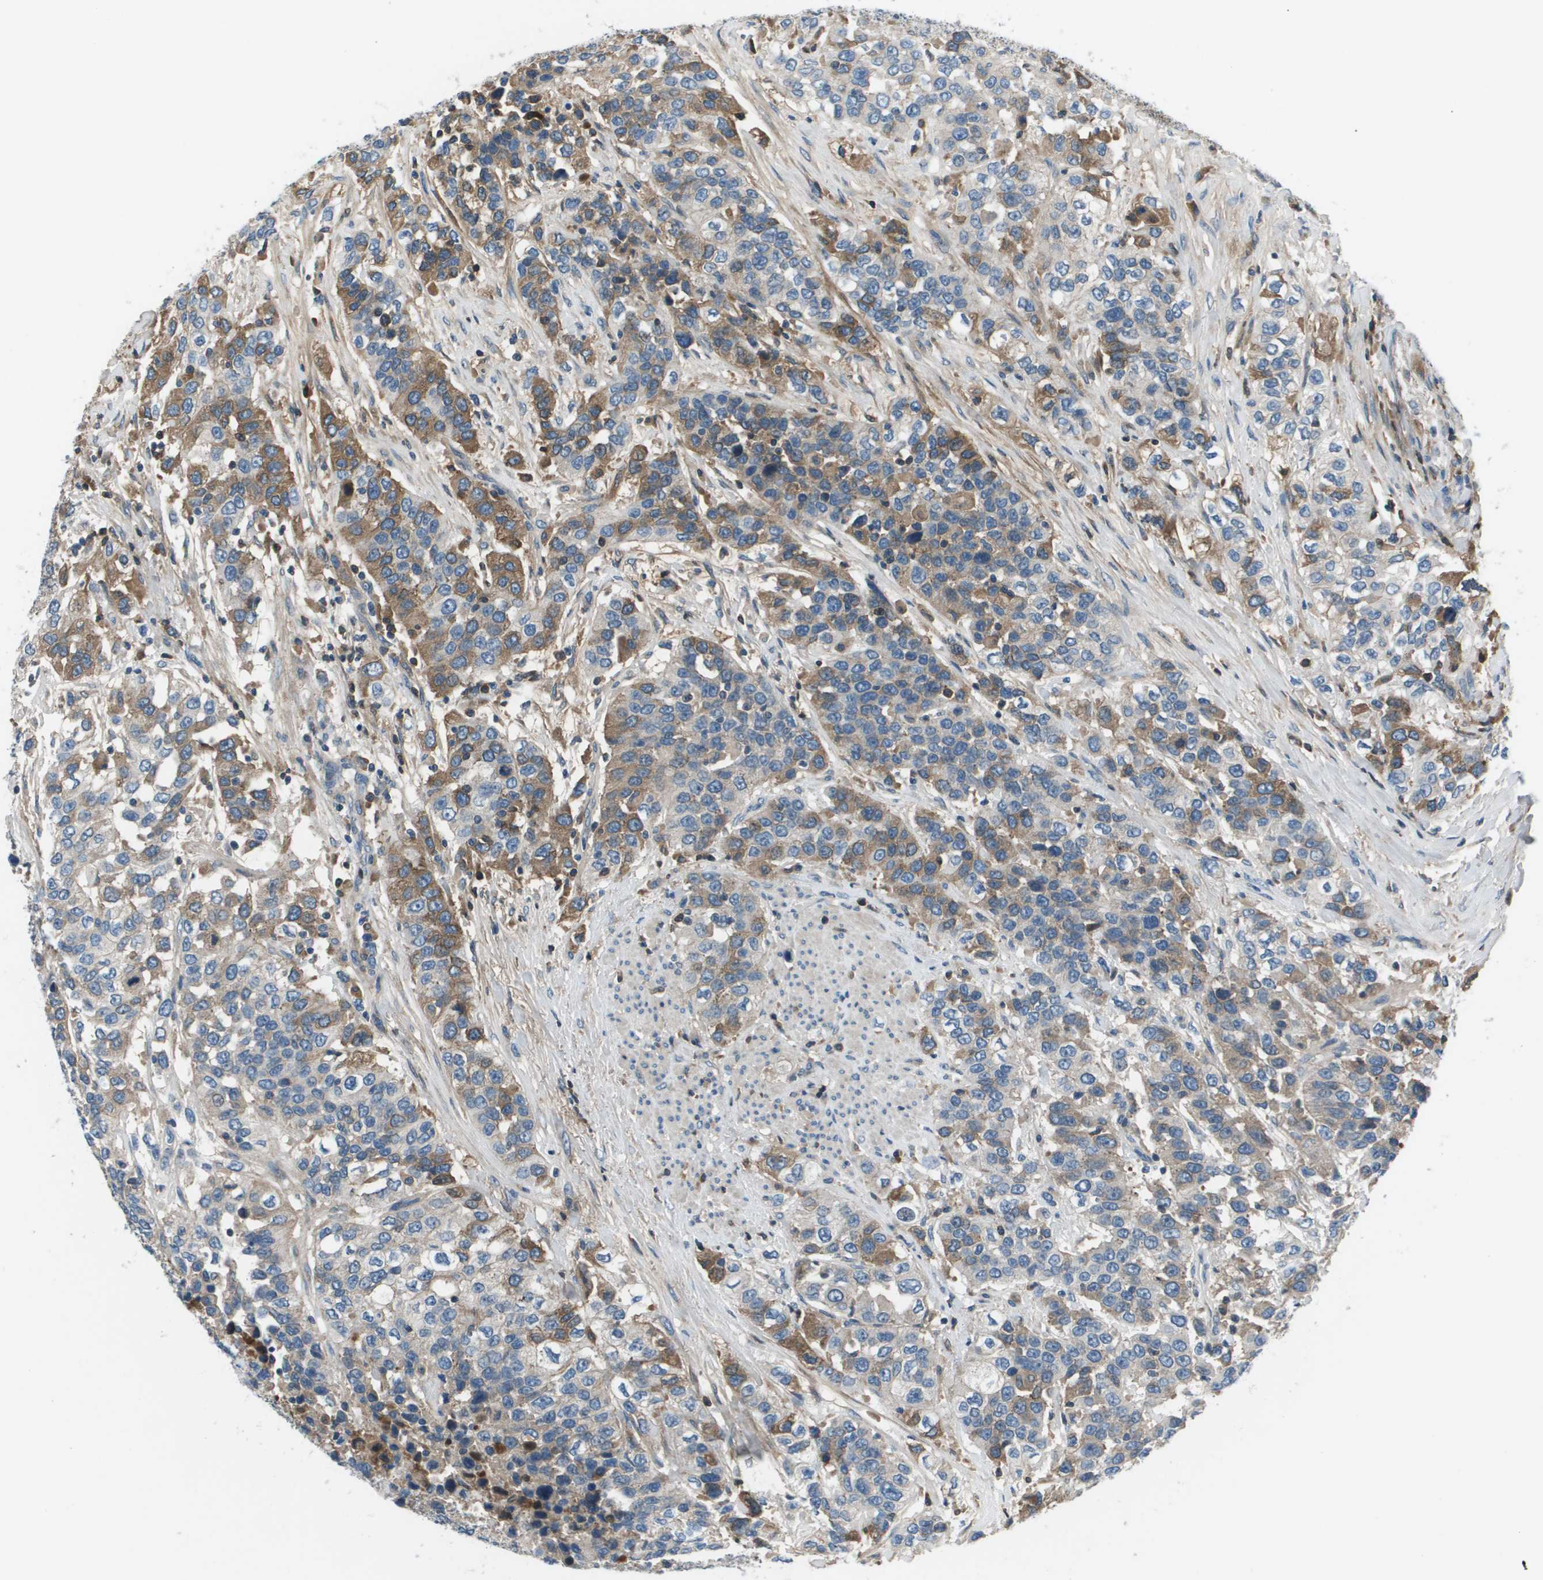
{"staining": {"intensity": "moderate", "quantity": "25%-75%", "location": "cytoplasmic/membranous"}, "tissue": "urothelial cancer", "cell_type": "Tumor cells", "image_type": "cancer", "snomed": [{"axis": "morphology", "description": "Urothelial carcinoma, High grade"}, {"axis": "topography", "description": "Urinary bladder"}], "caption": "Immunohistochemistry staining of high-grade urothelial carcinoma, which displays medium levels of moderate cytoplasmic/membranous positivity in approximately 25%-75% of tumor cells indicating moderate cytoplasmic/membranous protein positivity. The staining was performed using DAB (brown) for protein detection and nuclei were counterstained in hematoxylin (blue).", "gene": "PCOLCE", "patient": {"sex": "female", "age": 80}}